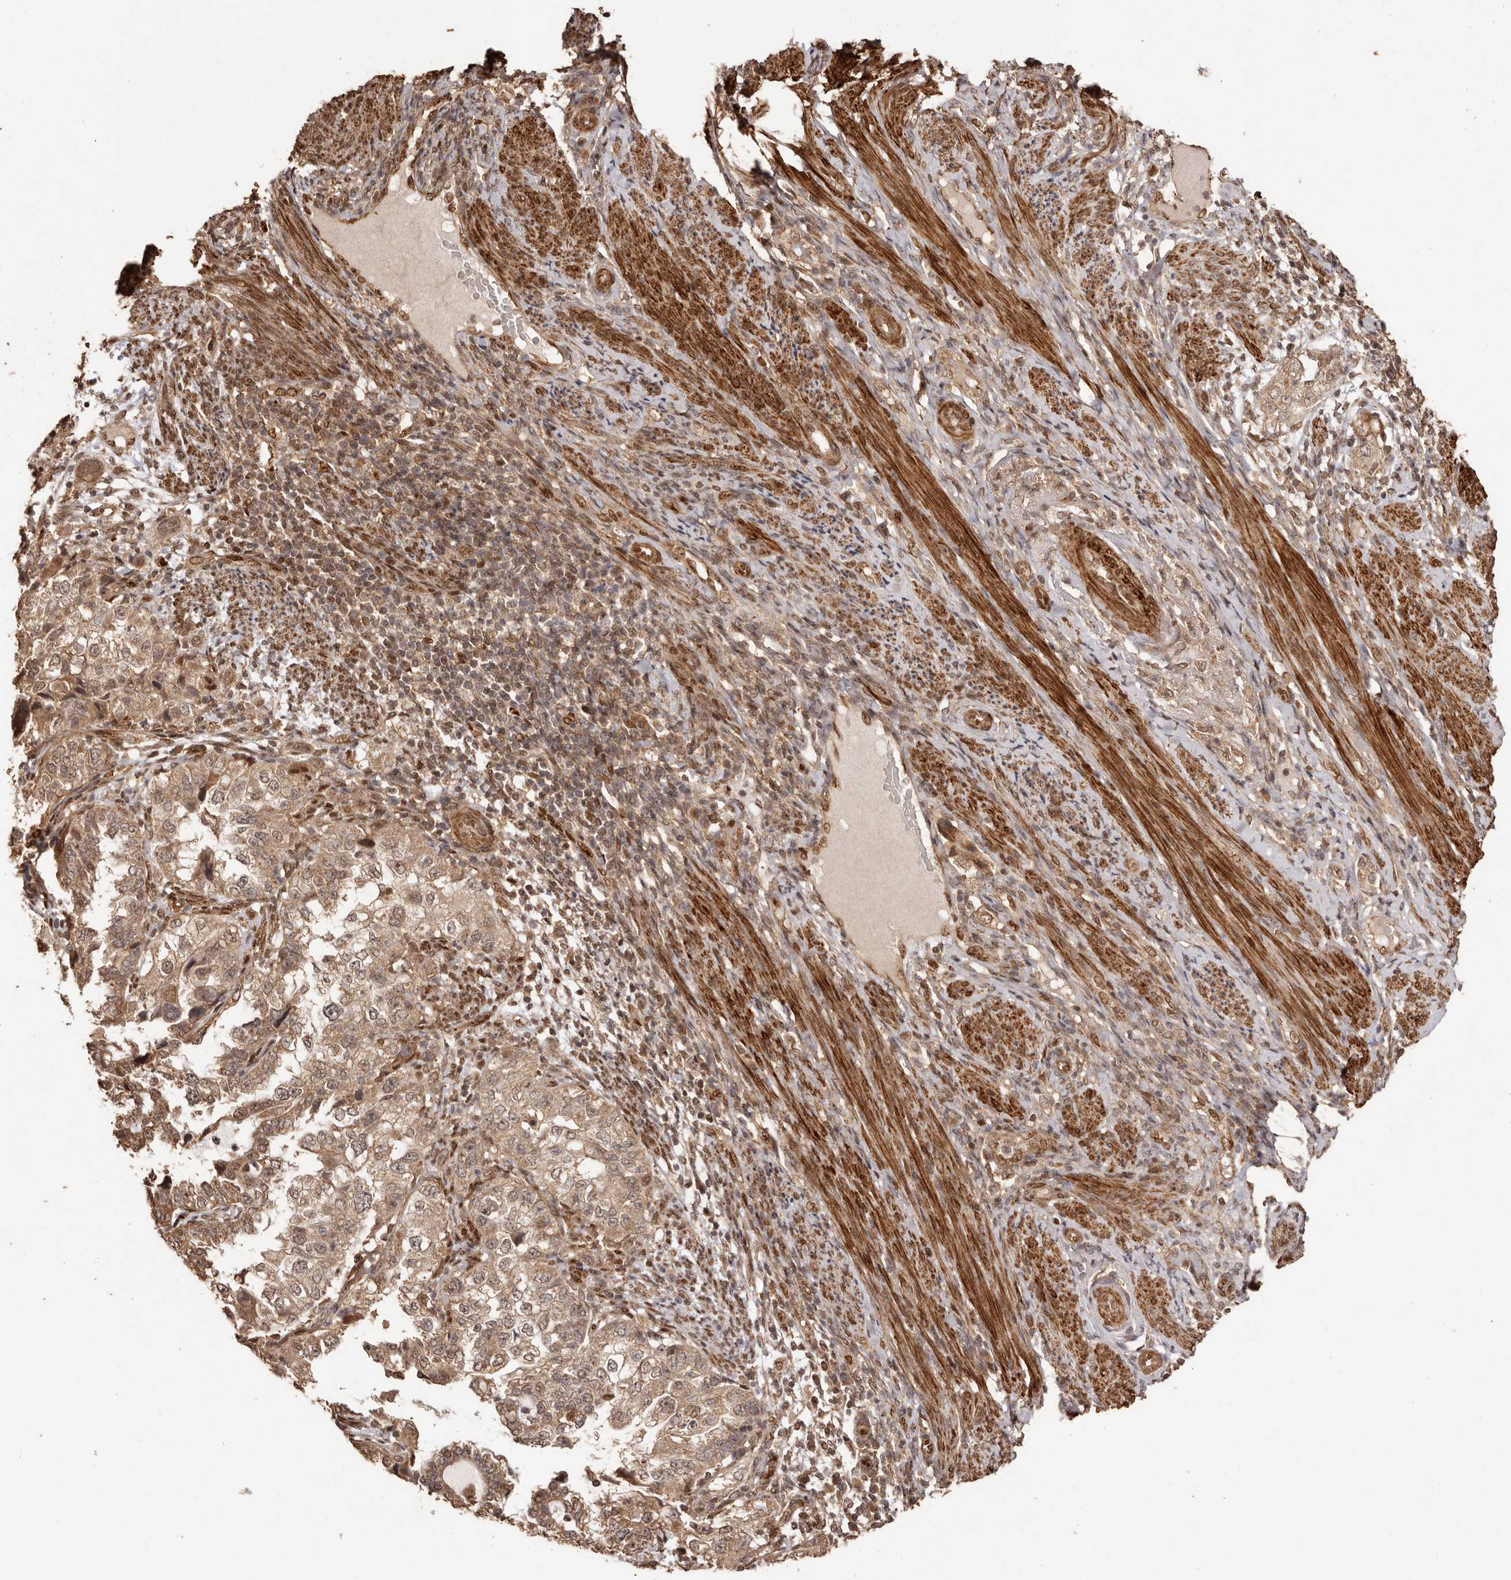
{"staining": {"intensity": "moderate", "quantity": ">75%", "location": "cytoplasmic/membranous"}, "tissue": "endometrial cancer", "cell_type": "Tumor cells", "image_type": "cancer", "snomed": [{"axis": "morphology", "description": "Adenocarcinoma, NOS"}, {"axis": "topography", "description": "Endometrium"}], "caption": "Immunohistochemistry histopathology image of neoplastic tissue: endometrial cancer (adenocarcinoma) stained using IHC demonstrates medium levels of moderate protein expression localized specifically in the cytoplasmic/membranous of tumor cells, appearing as a cytoplasmic/membranous brown color.", "gene": "UBR2", "patient": {"sex": "female", "age": 85}}